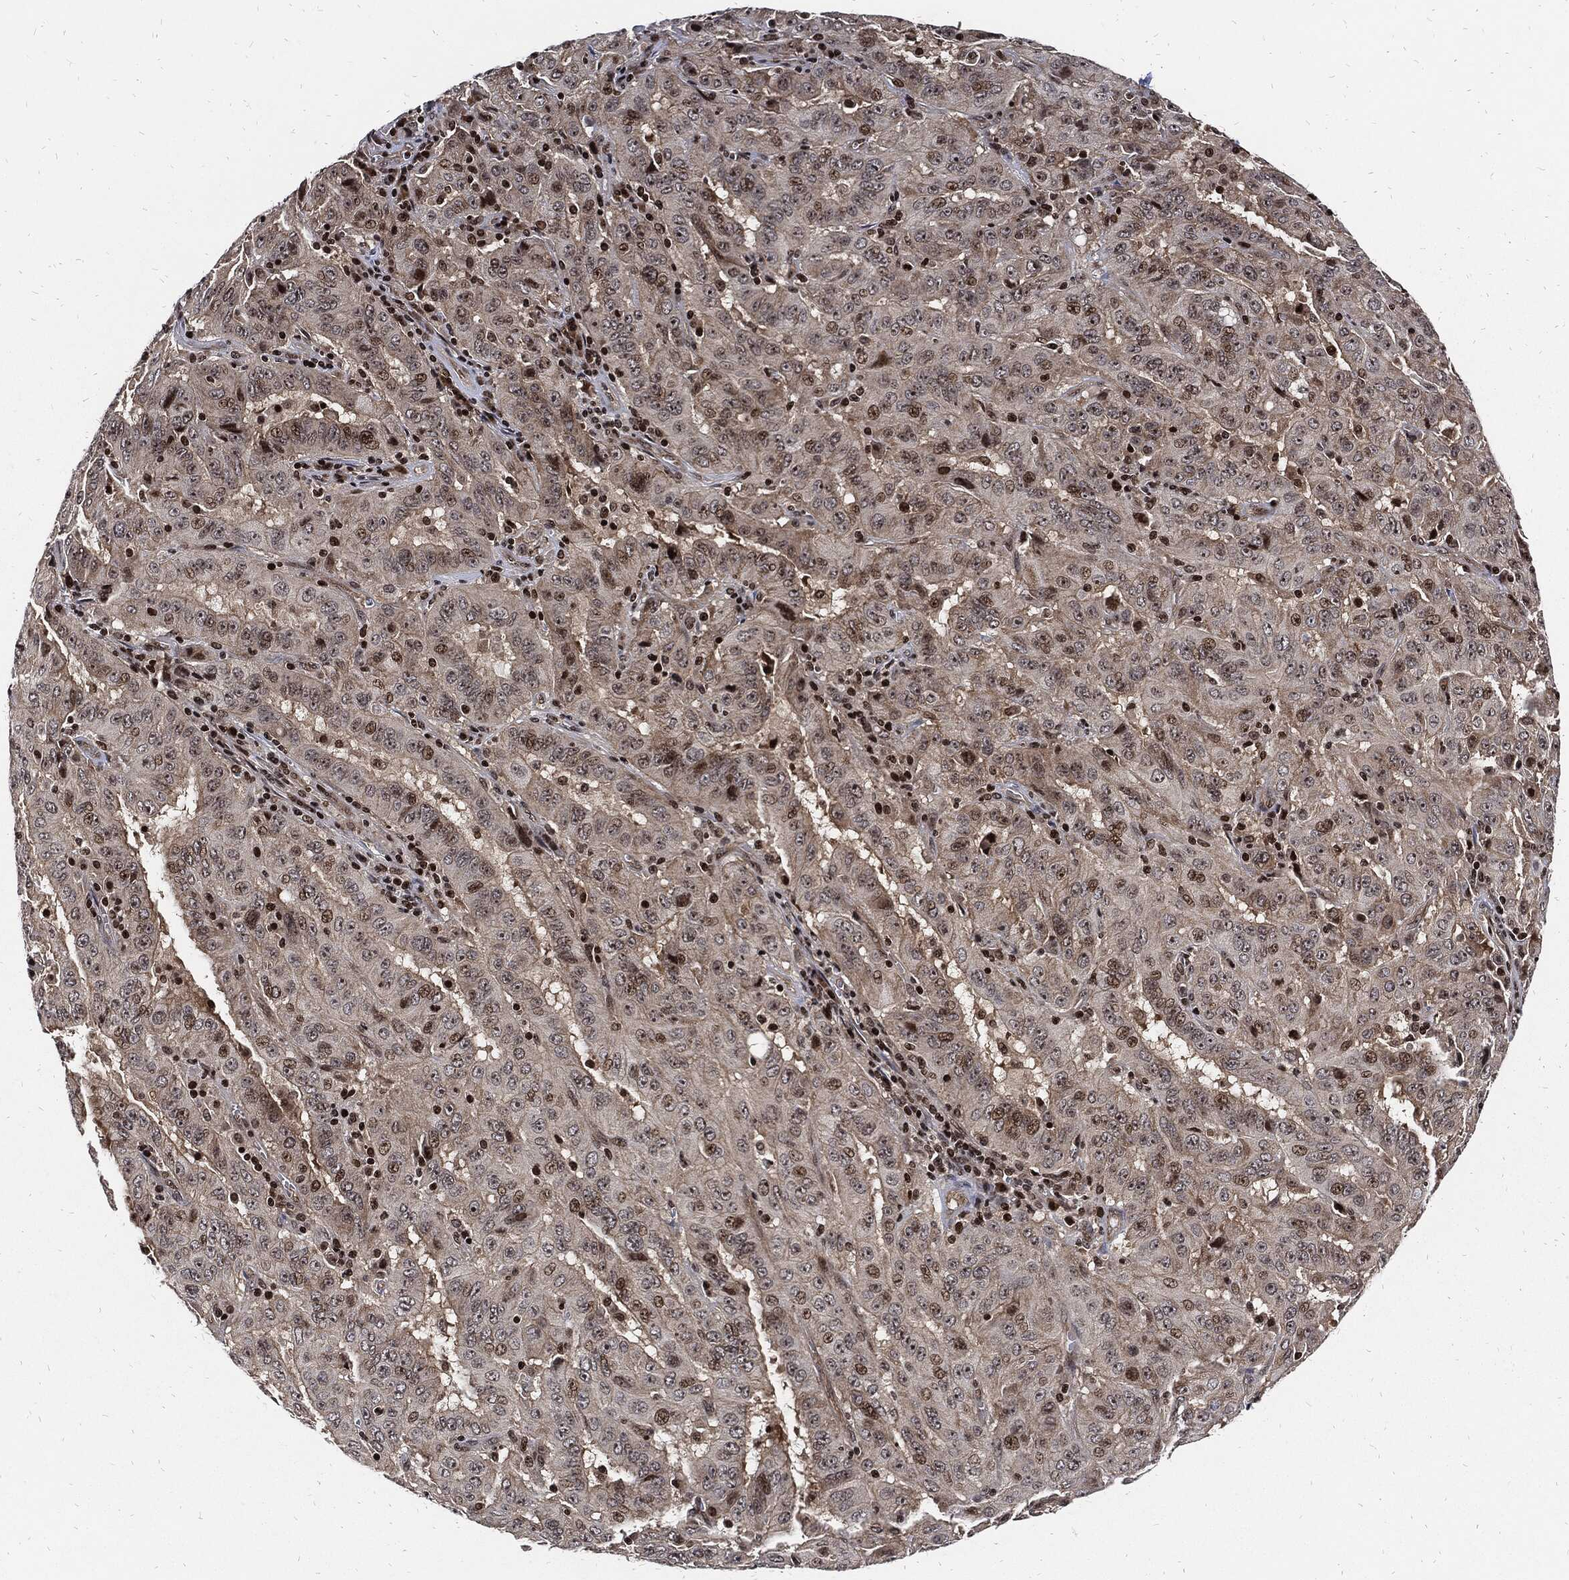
{"staining": {"intensity": "moderate", "quantity": "<25%", "location": "cytoplasmic/membranous"}, "tissue": "pancreatic cancer", "cell_type": "Tumor cells", "image_type": "cancer", "snomed": [{"axis": "morphology", "description": "Adenocarcinoma, NOS"}, {"axis": "topography", "description": "Pancreas"}], "caption": "High-magnification brightfield microscopy of pancreatic cancer stained with DAB (3,3'-diaminobenzidine) (brown) and counterstained with hematoxylin (blue). tumor cells exhibit moderate cytoplasmic/membranous expression is identified in about<25% of cells.", "gene": "ZNF775", "patient": {"sex": "male", "age": 63}}